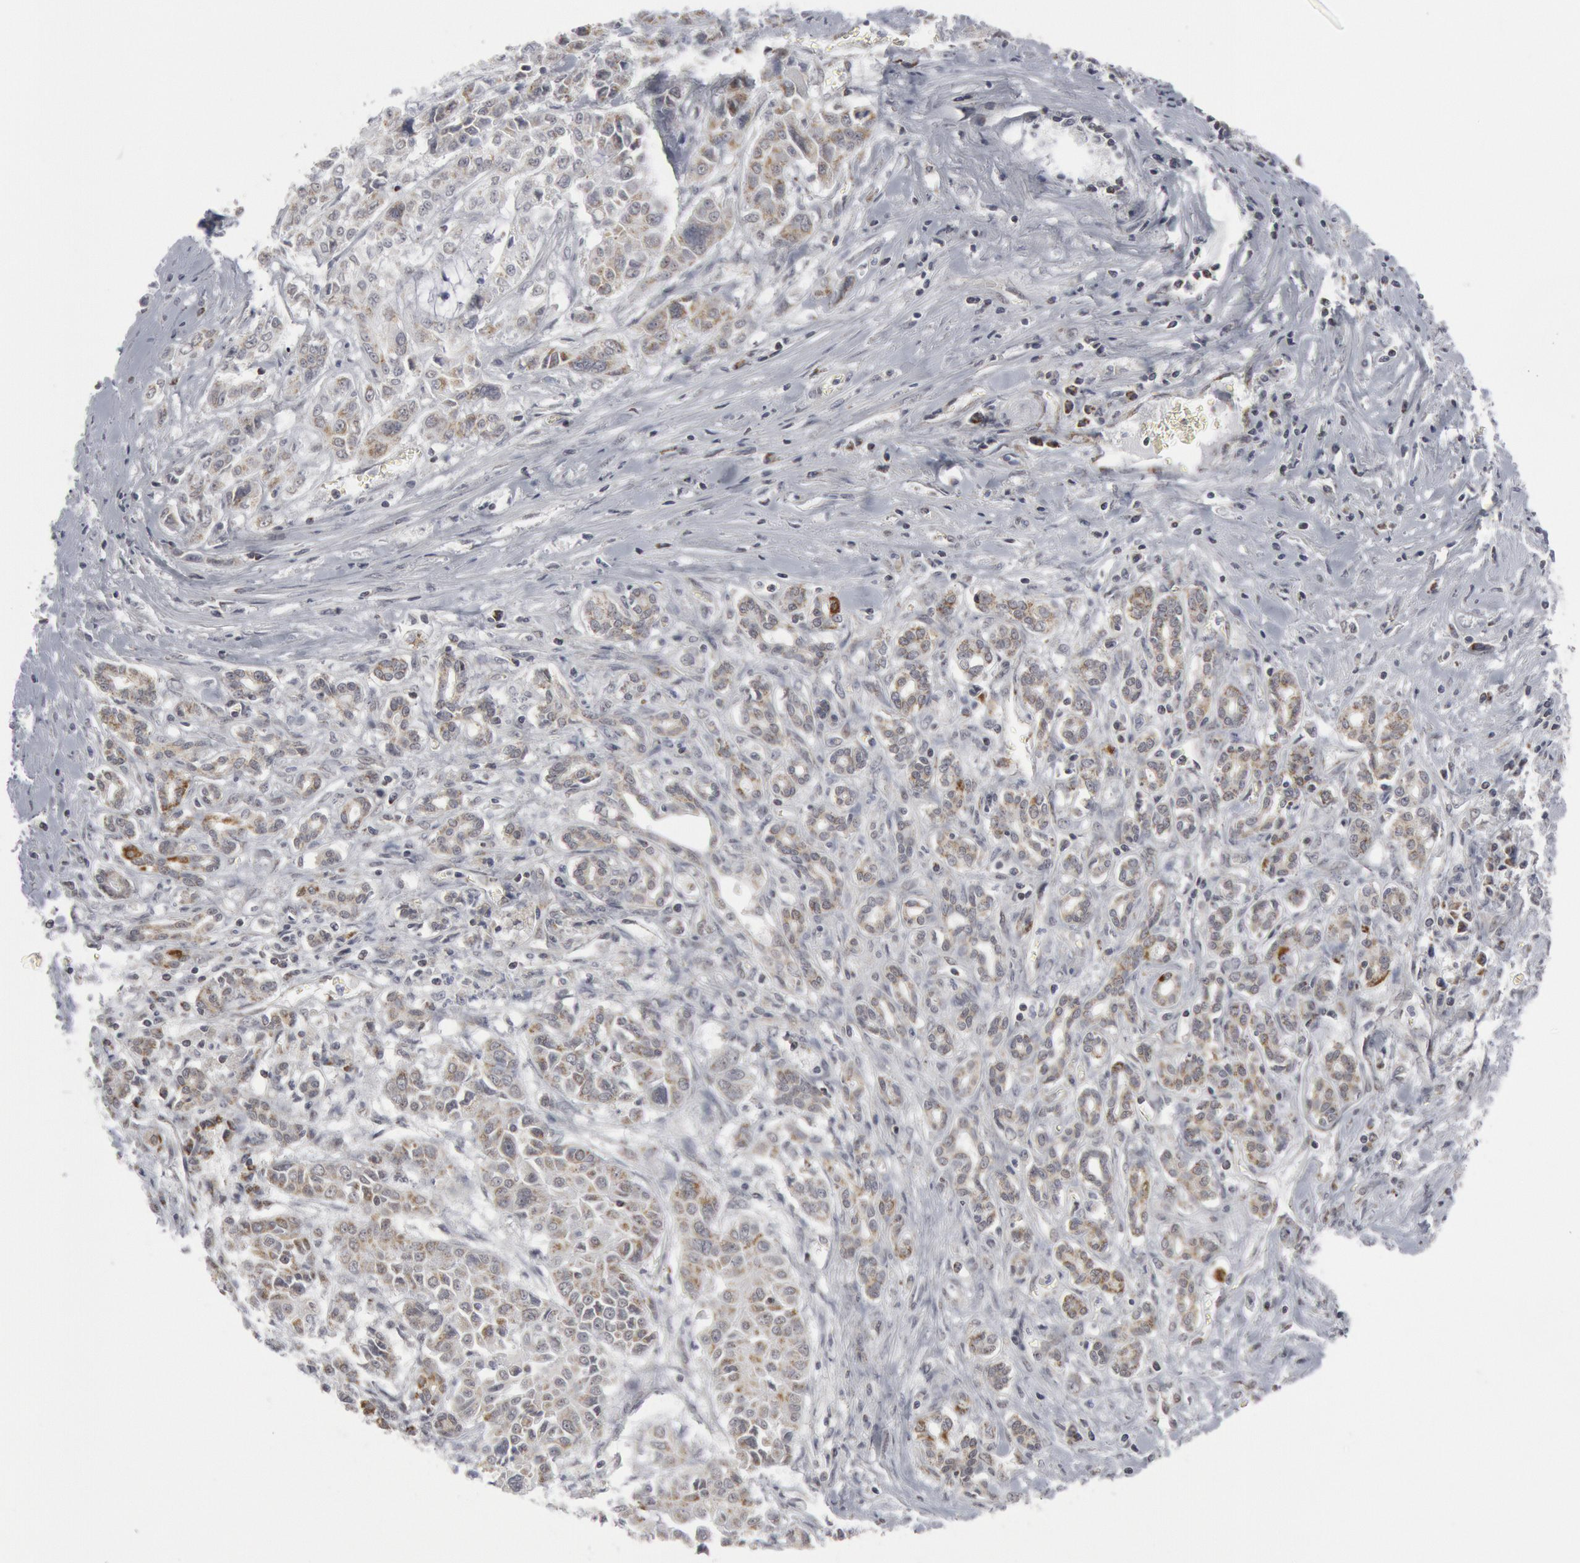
{"staining": {"intensity": "weak", "quantity": "25%-75%", "location": "cytoplasmic/membranous"}, "tissue": "pancreatic cancer", "cell_type": "Tumor cells", "image_type": "cancer", "snomed": [{"axis": "morphology", "description": "Adenocarcinoma, NOS"}, {"axis": "topography", "description": "Pancreas"}], "caption": "IHC (DAB (3,3'-diaminobenzidine)) staining of pancreatic adenocarcinoma exhibits weak cytoplasmic/membranous protein expression in about 25%-75% of tumor cells.", "gene": "CASP9", "patient": {"sex": "female", "age": 52}}